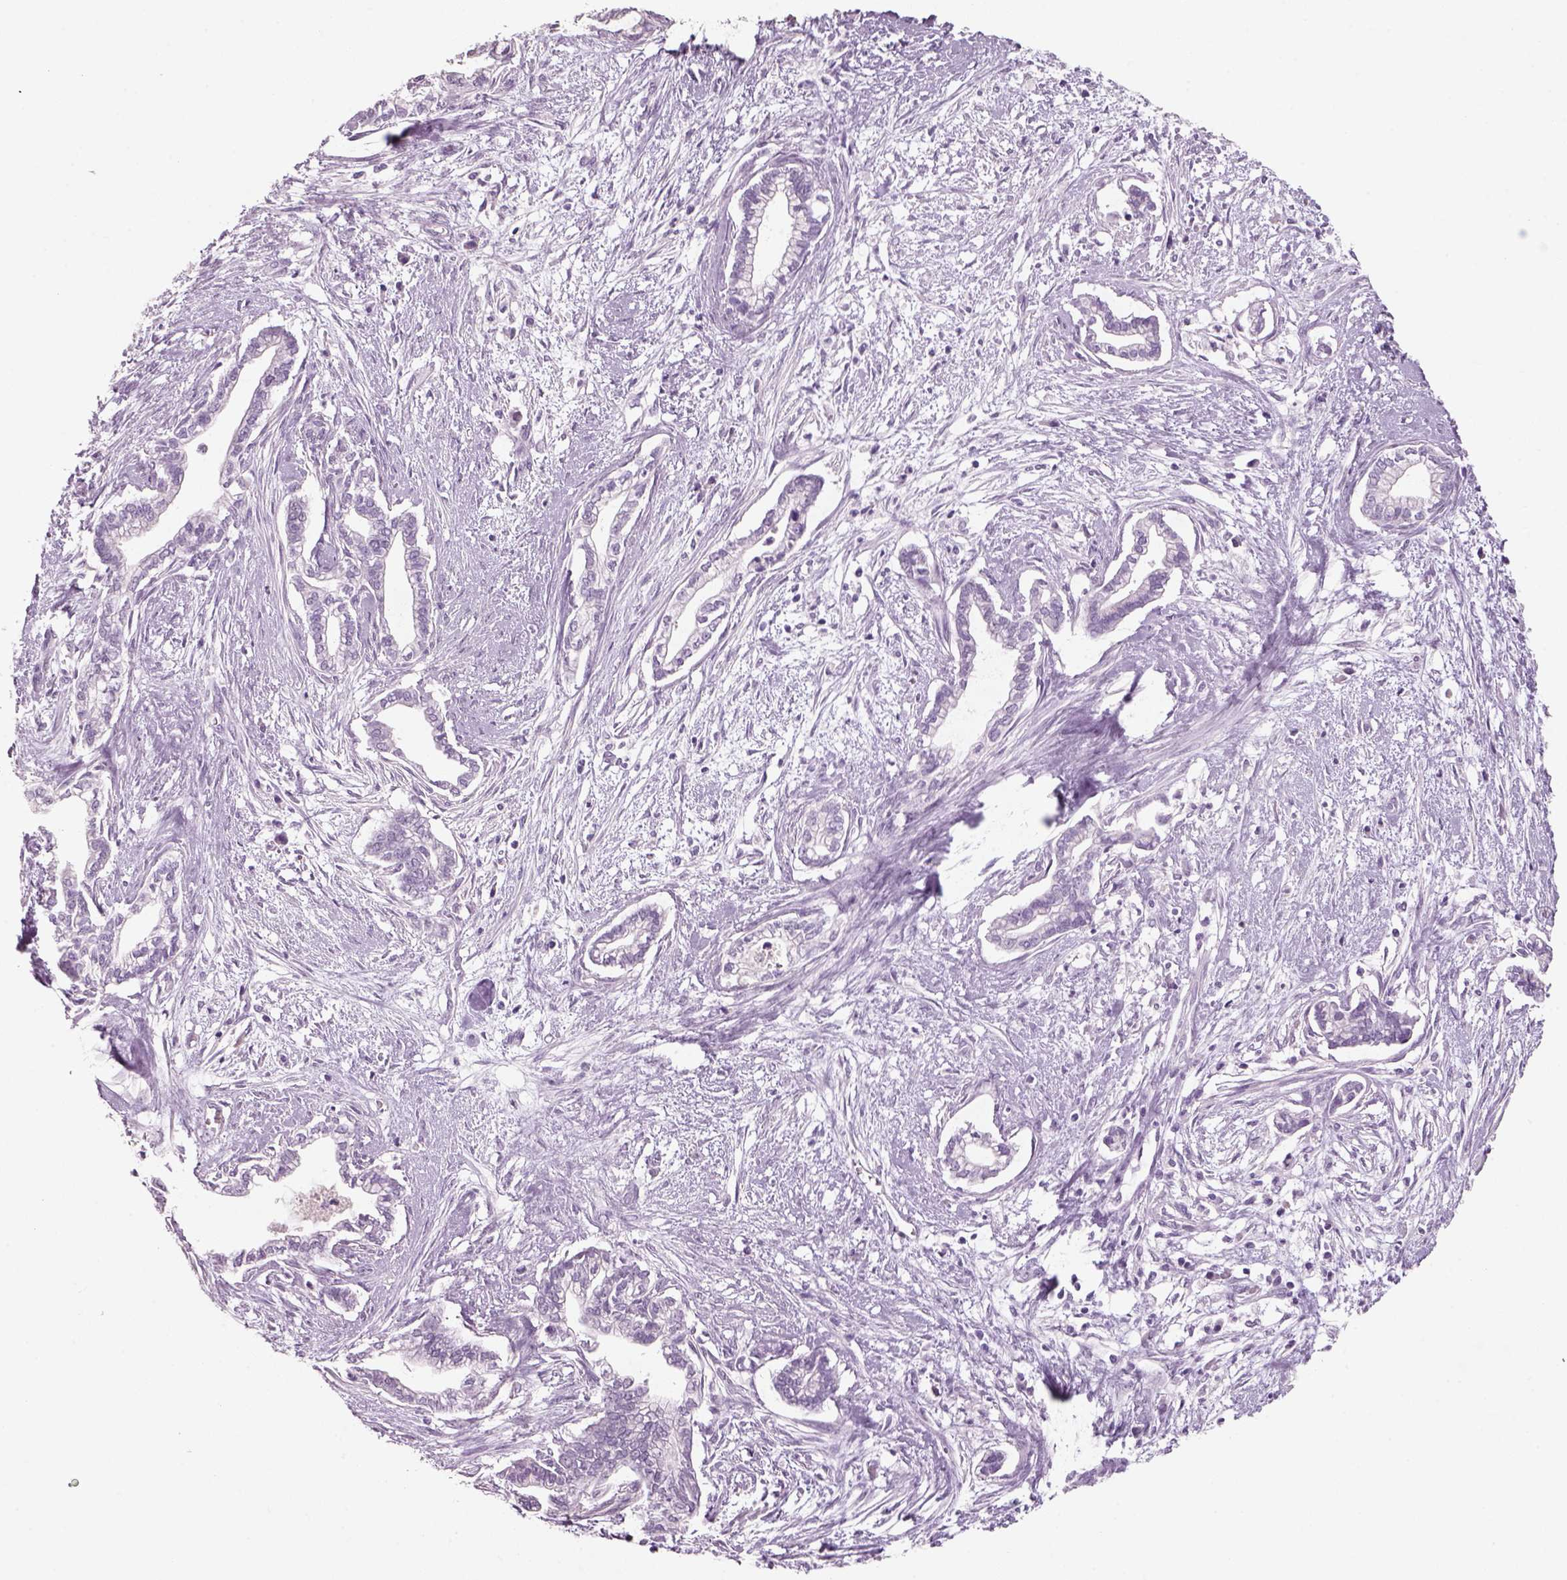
{"staining": {"intensity": "negative", "quantity": "none", "location": "none"}, "tissue": "cervical cancer", "cell_type": "Tumor cells", "image_type": "cancer", "snomed": [{"axis": "morphology", "description": "Adenocarcinoma, NOS"}, {"axis": "topography", "description": "Cervix"}], "caption": "Histopathology image shows no significant protein expression in tumor cells of cervical cancer.", "gene": "SLC6A2", "patient": {"sex": "female", "age": 62}}